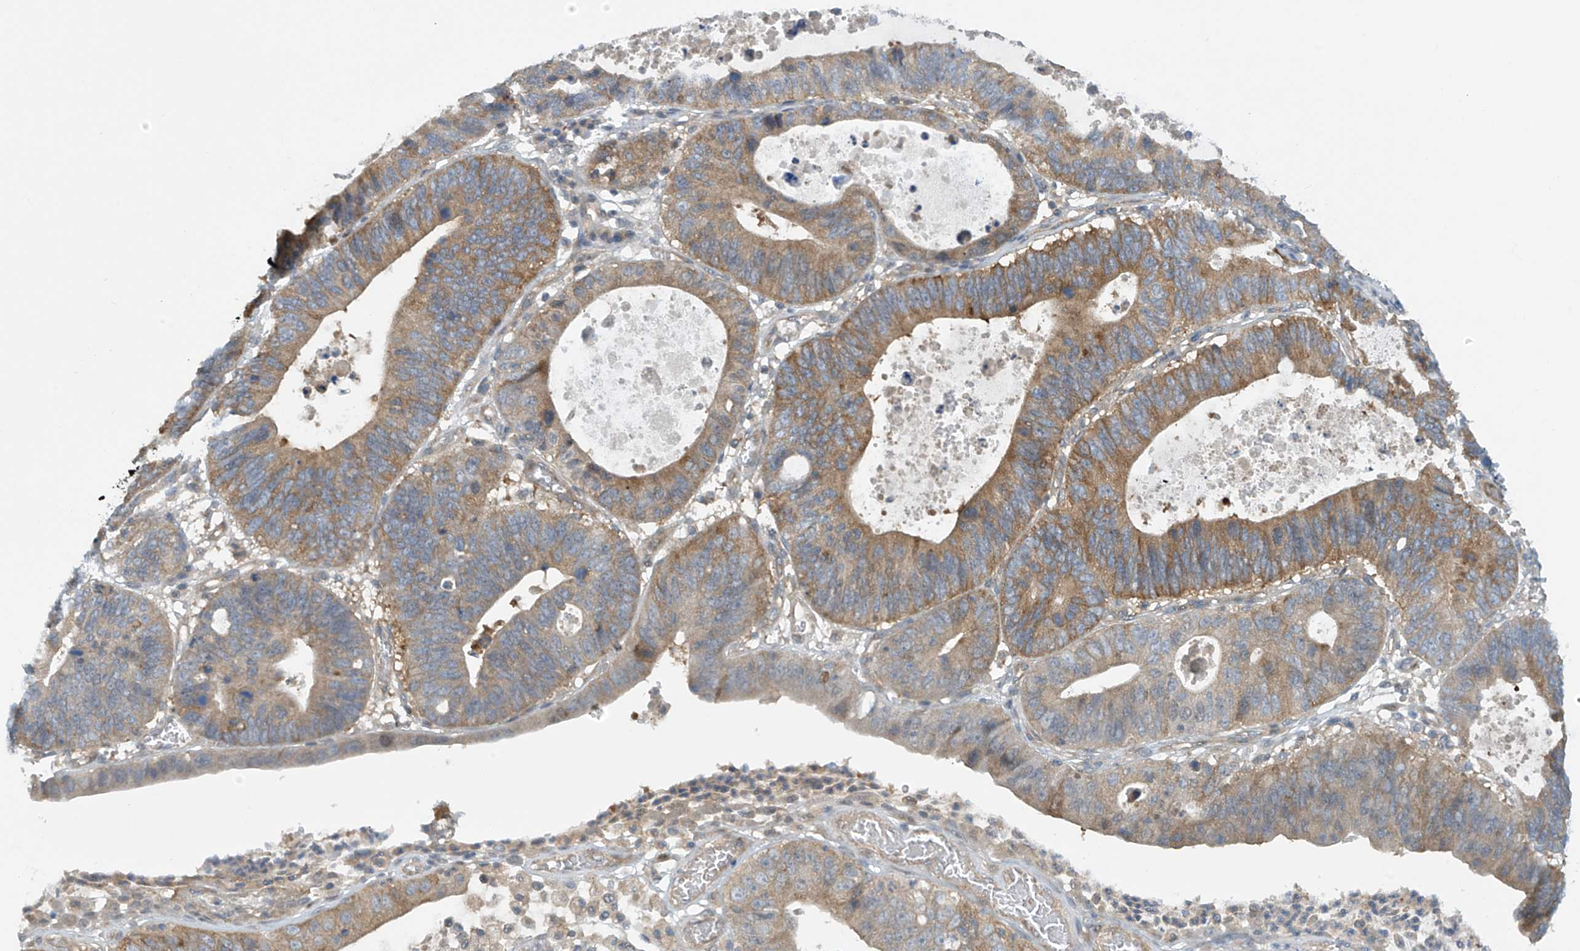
{"staining": {"intensity": "moderate", "quantity": "25%-75%", "location": "cytoplasmic/membranous"}, "tissue": "stomach cancer", "cell_type": "Tumor cells", "image_type": "cancer", "snomed": [{"axis": "morphology", "description": "Adenocarcinoma, NOS"}, {"axis": "topography", "description": "Stomach"}], "caption": "Adenocarcinoma (stomach) stained with a protein marker shows moderate staining in tumor cells.", "gene": "FSD1L", "patient": {"sex": "male", "age": 59}}